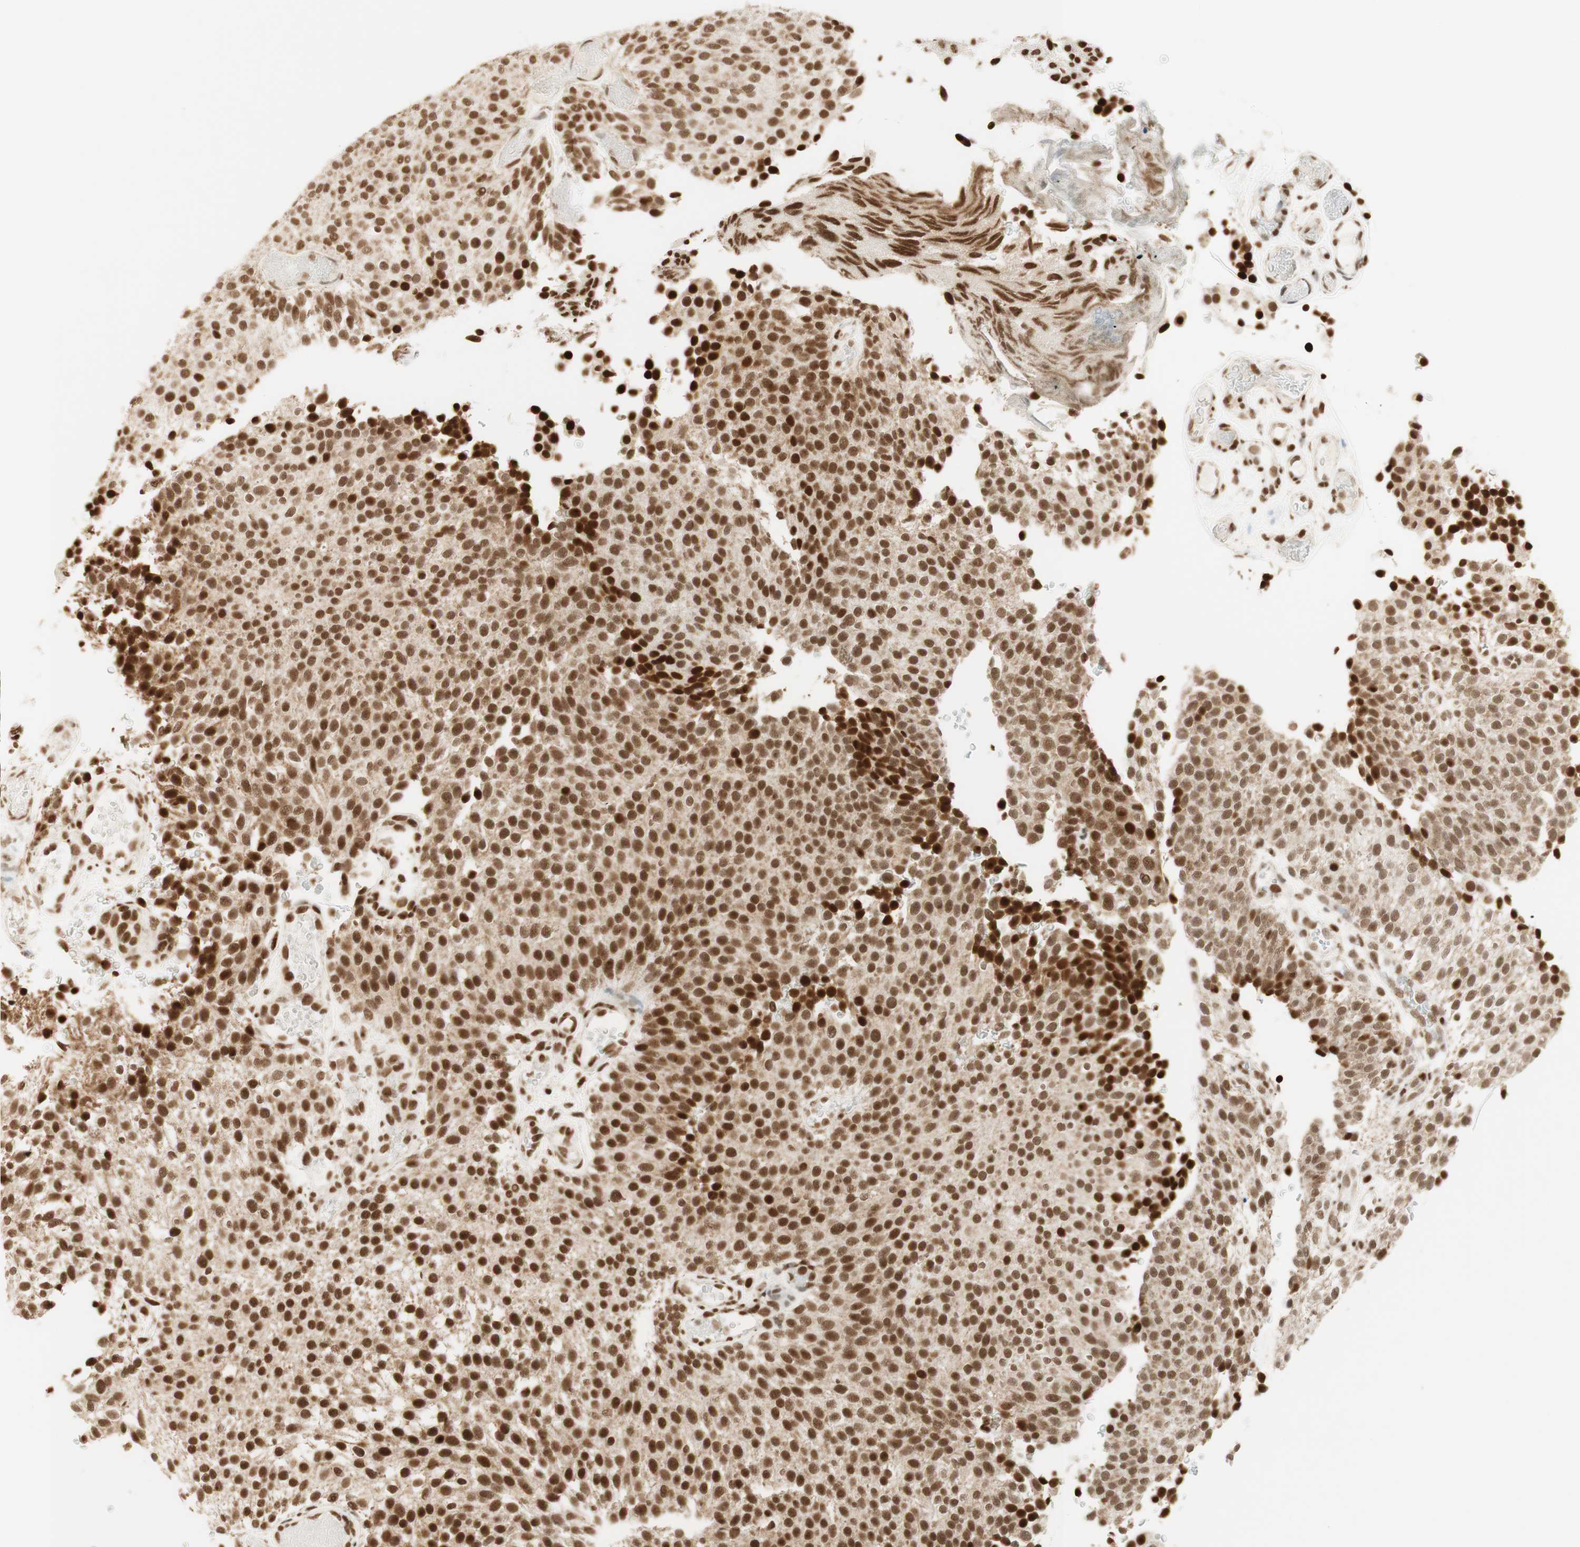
{"staining": {"intensity": "strong", "quantity": ">75%", "location": "nuclear"}, "tissue": "urothelial cancer", "cell_type": "Tumor cells", "image_type": "cancer", "snomed": [{"axis": "morphology", "description": "Urothelial carcinoma, Low grade"}, {"axis": "topography", "description": "Urinary bladder"}], "caption": "Immunohistochemistry (DAB) staining of human urothelial carcinoma (low-grade) displays strong nuclear protein expression in about >75% of tumor cells.", "gene": "ZNF782", "patient": {"sex": "male", "age": 78}}